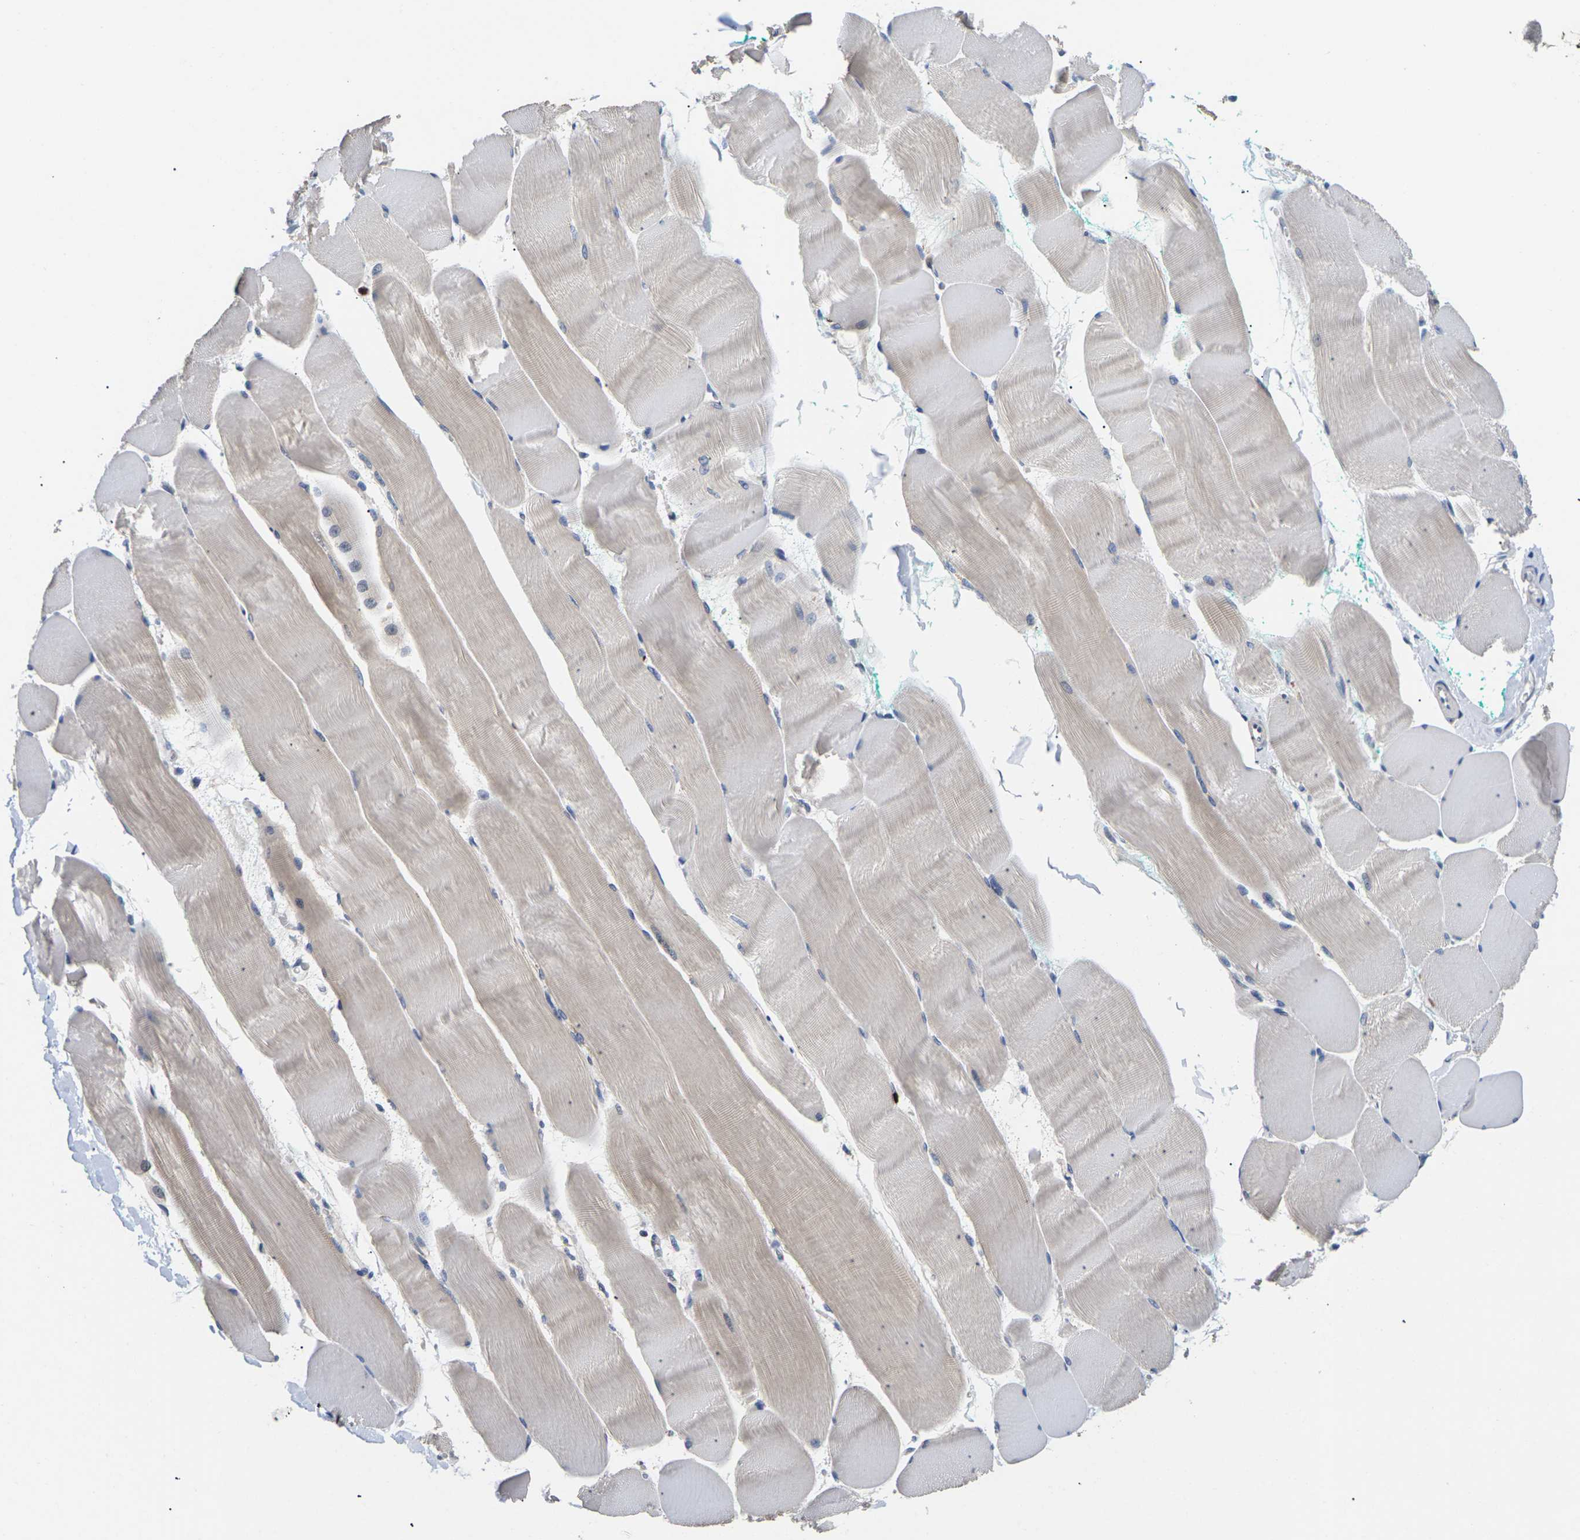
{"staining": {"intensity": "weak", "quantity": "25%-75%", "location": "cytoplasmic/membranous"}, "tissue": "skeletal muscle", "cell_type": "Myocytes", "image_type": "normal", "snomed": [{"axis": "morphology", "description": "Normal tissue, NOS"}, {"axis": "morphology", "description": "Squamous cell carcinoma, NOS"}, {"axis": "topography", "description": "Skeletal muscle"}], "caption": "Immunohistochemical staining of benign skeletal muscle exhibits weak cytoplasmic/membranous protein staining in approximately 25%-75% of myocytes. (brown staining indicates protein expression, while blue staining denotes nuclei).", "gene": "ST6GAL2", "patient": {"sex": "male", "age": 51}}